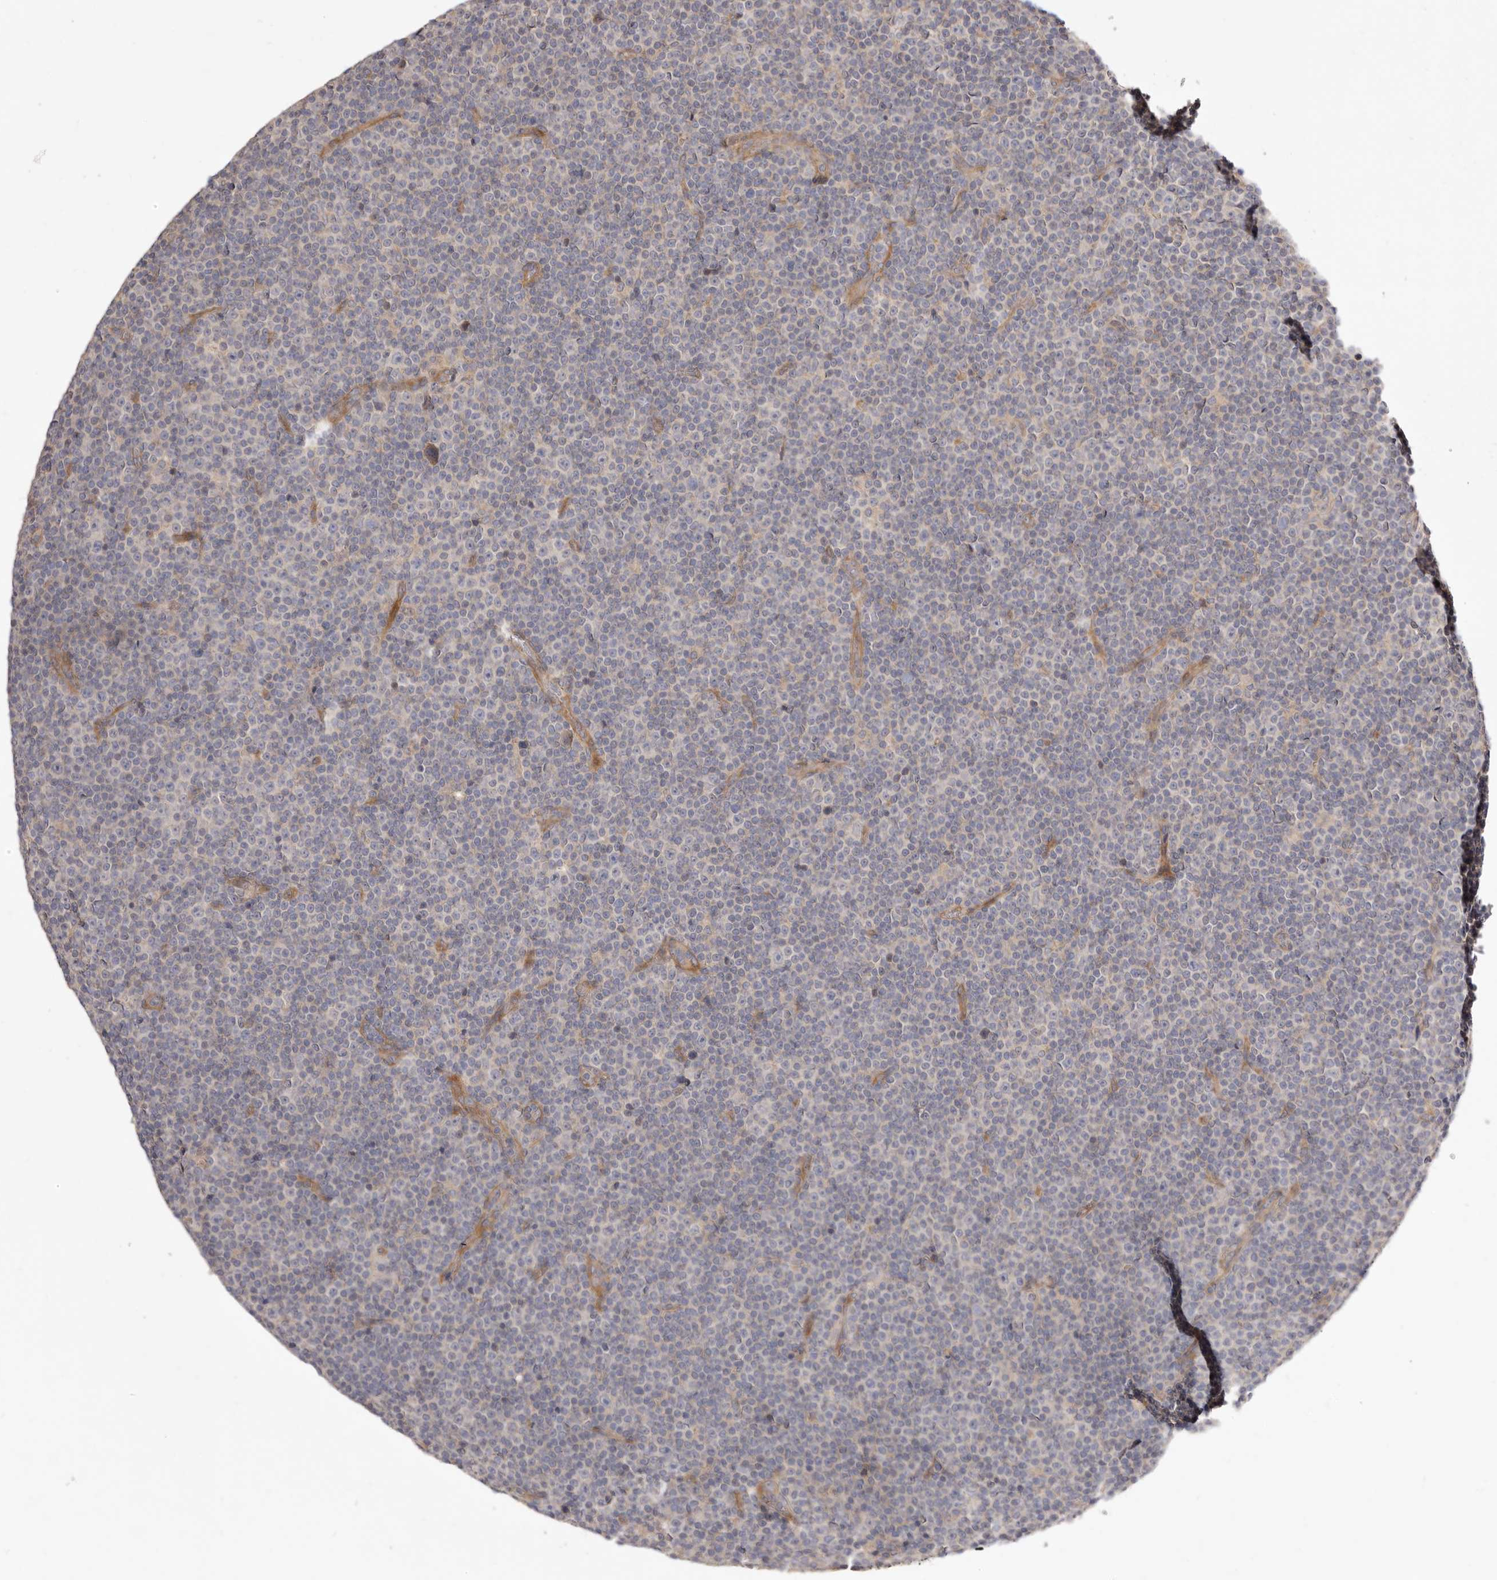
{"staining": {"intensity": "negative", "quantity": "none", "location": "none"}, "tissue": "lymphoma", "cell_type": "Tumor cells", "image_type": "cancer", "snomed": [{"axis": "morphology", "description": "Malignant lymphoma, non-Hodgkin's type, Low grade"}, {"axis": "topography", "description": "Lymph node"}], "caption": "This photomicrograph is of low-grade malignant lymphoma, non-Hodgkin's type stained with immunohistochemistry (IHC) to label a protein in brown with the nuclei are counter-stained blue. There is no staining in tumor cells.", "gene": "ADAMTS9", "patient": {"sex": "female", "age": 67}}